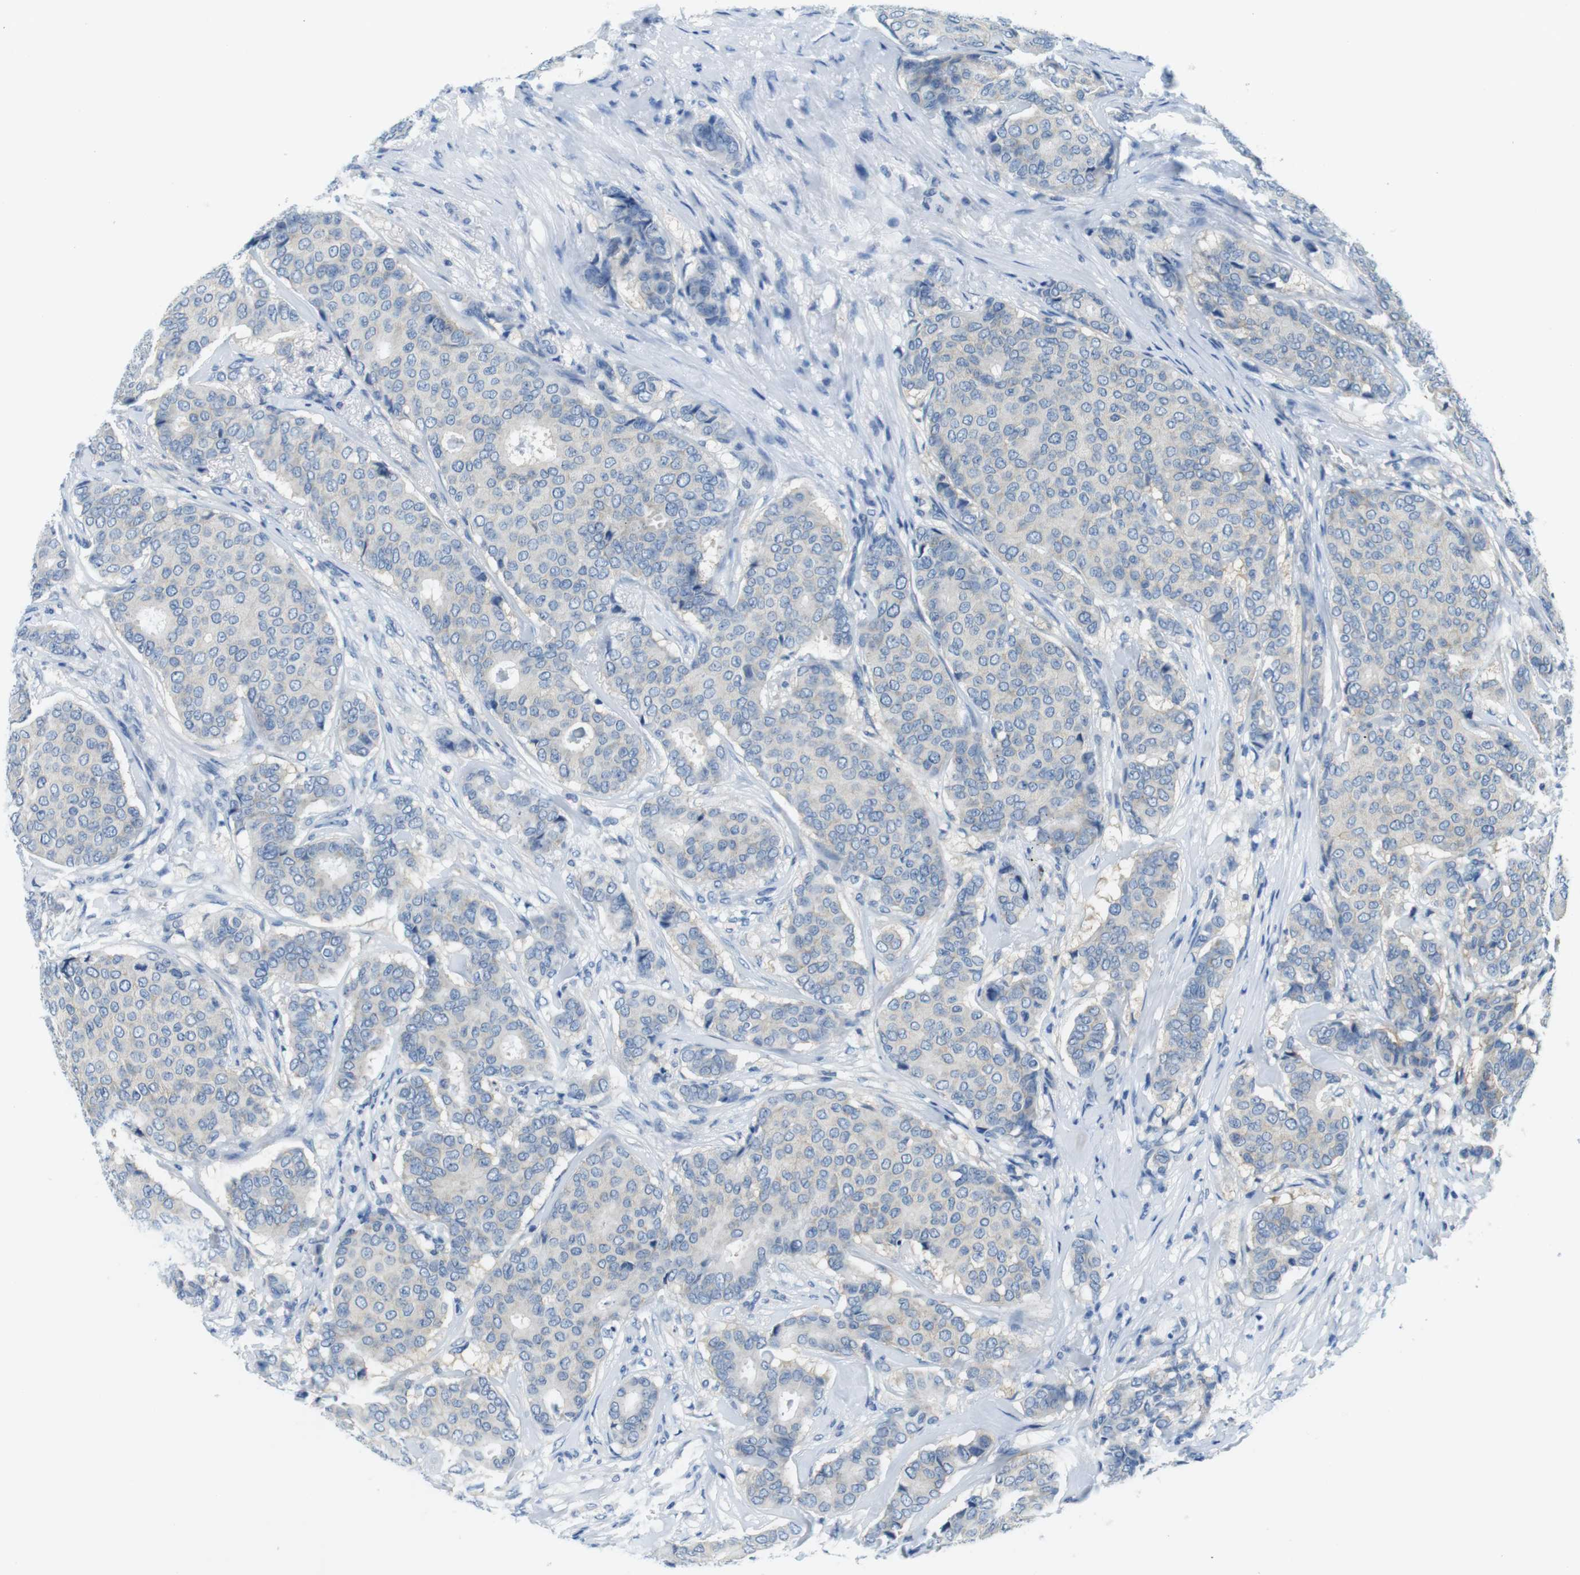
{"staining": {"intensity": "weak", "quantity": "25%-75%", "location": "cytoplasmic/membranous"}, "tissue": "breast cancer", "cell_type": "Tumor cells", "image_type": "cancer", "snomed": [{"axis": "morphology", "description": "Duct carcinoma"}, {"axis": "topography", "description": "Breast"}], "caption": "Tumor cells demonstrate low levels of weak cytoplasmic/membranous positivity in approximately 25%-75% of cells in human breast cancer (infiltrating ductal carcinoma). (IHC, brightfield microscopy, high magnification).", "gene": "EIF2B5", "patient": {"sex": "female", "age": 75}}